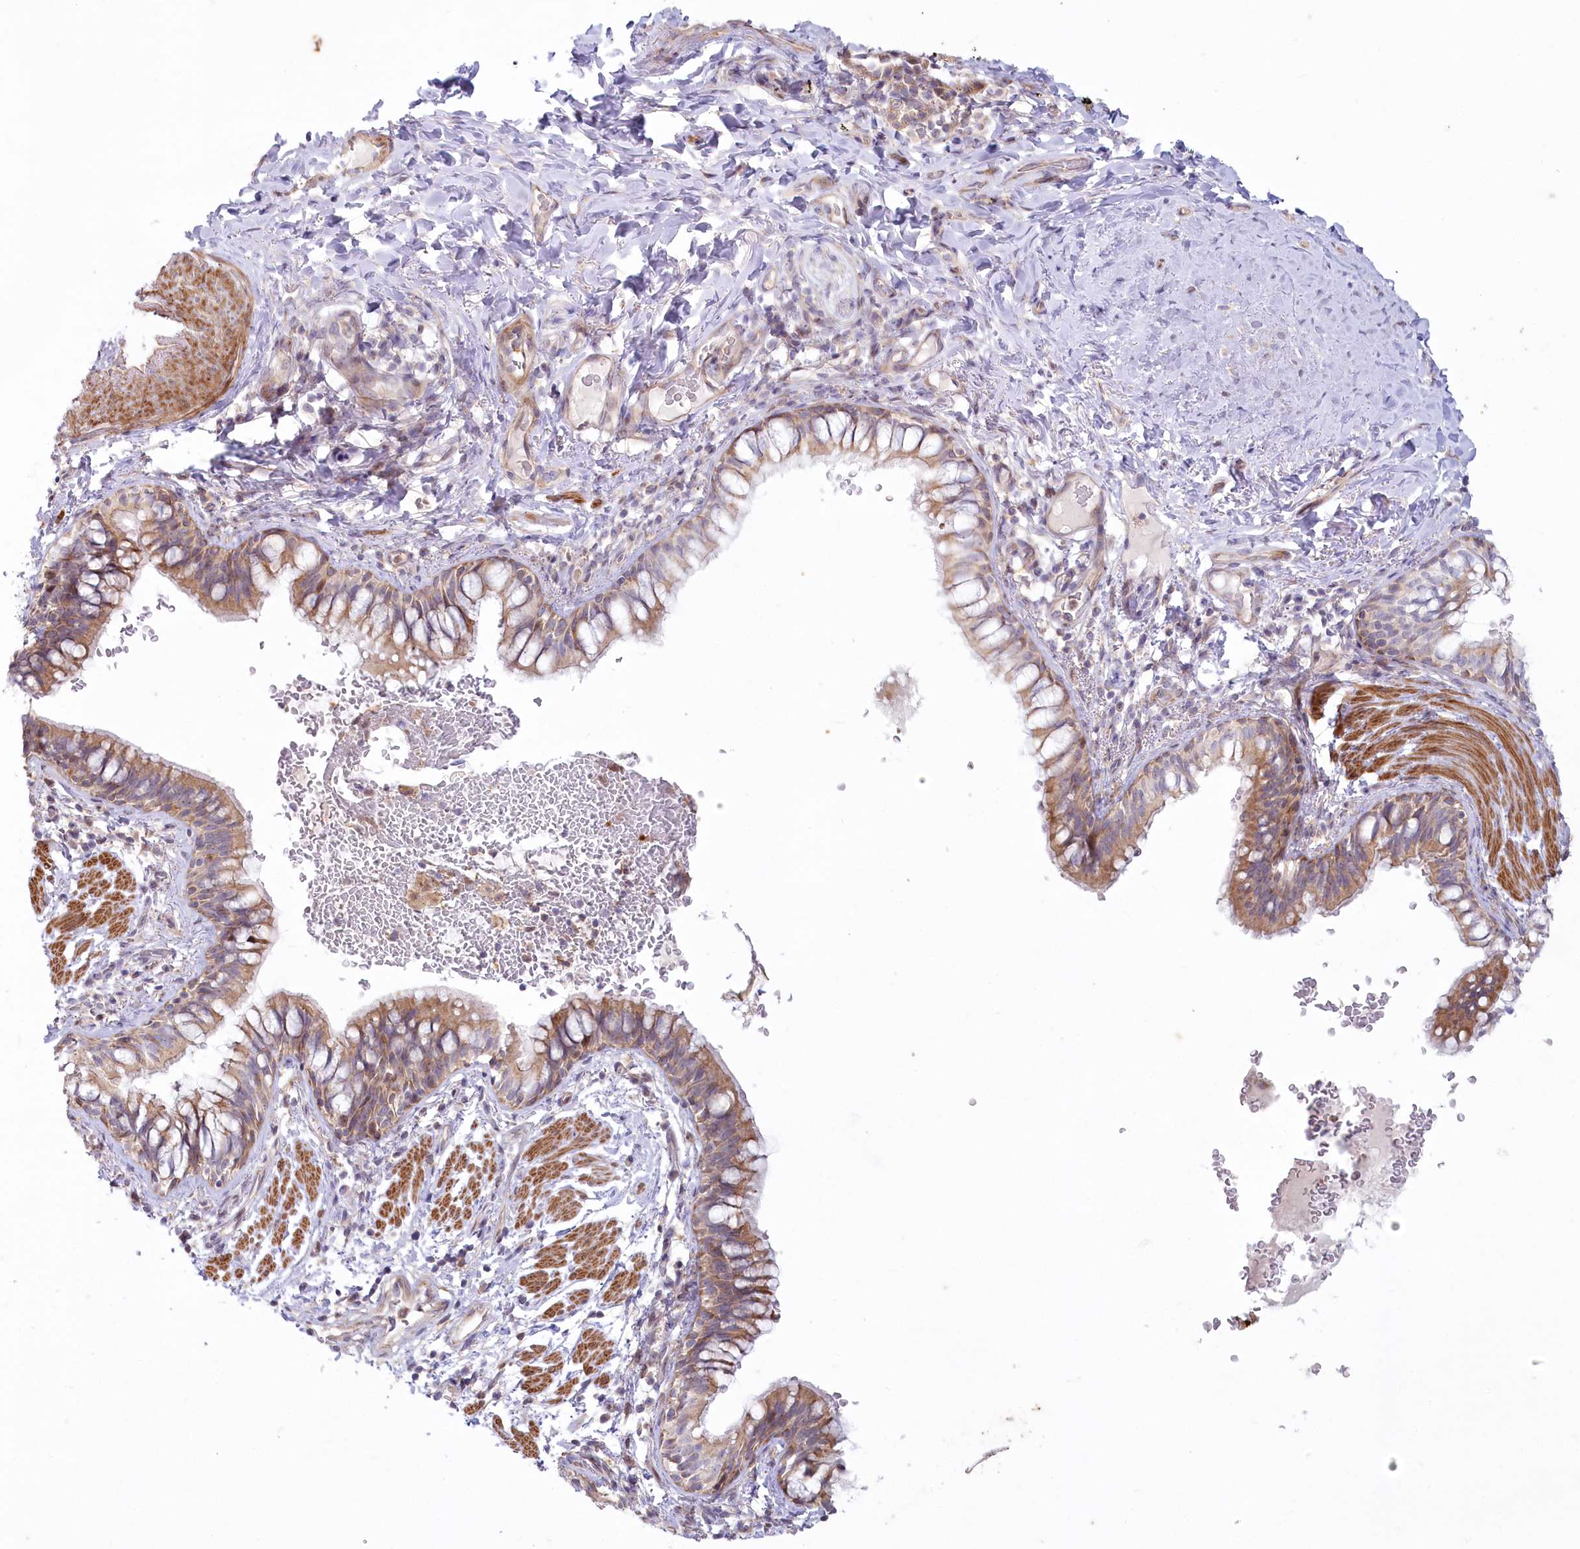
{"staining": {"intensity": "moderate", "quantity": "25%-75%", "location": "cytoplasmic/membranous"}, "tissue": "bronchus", "cell_type": "Respiratory epithelial cells", "image_type": "normal", "snomed": [{"axis": "morphology", "description": "Normal tissue, NOS"}, {"axis": "topography", "description": "Cartilage tissue"}, {"axis": "topography", "description": "Bronchus"}], "caption": "Bronchus stained with a brown dye reveals moderate cytoplasmic/membranous positive positivity in approximately 25%-75% of respiratory epithelial cells.", "gene": "MTG1", "patient": {"sex": "female", "age": 36}}